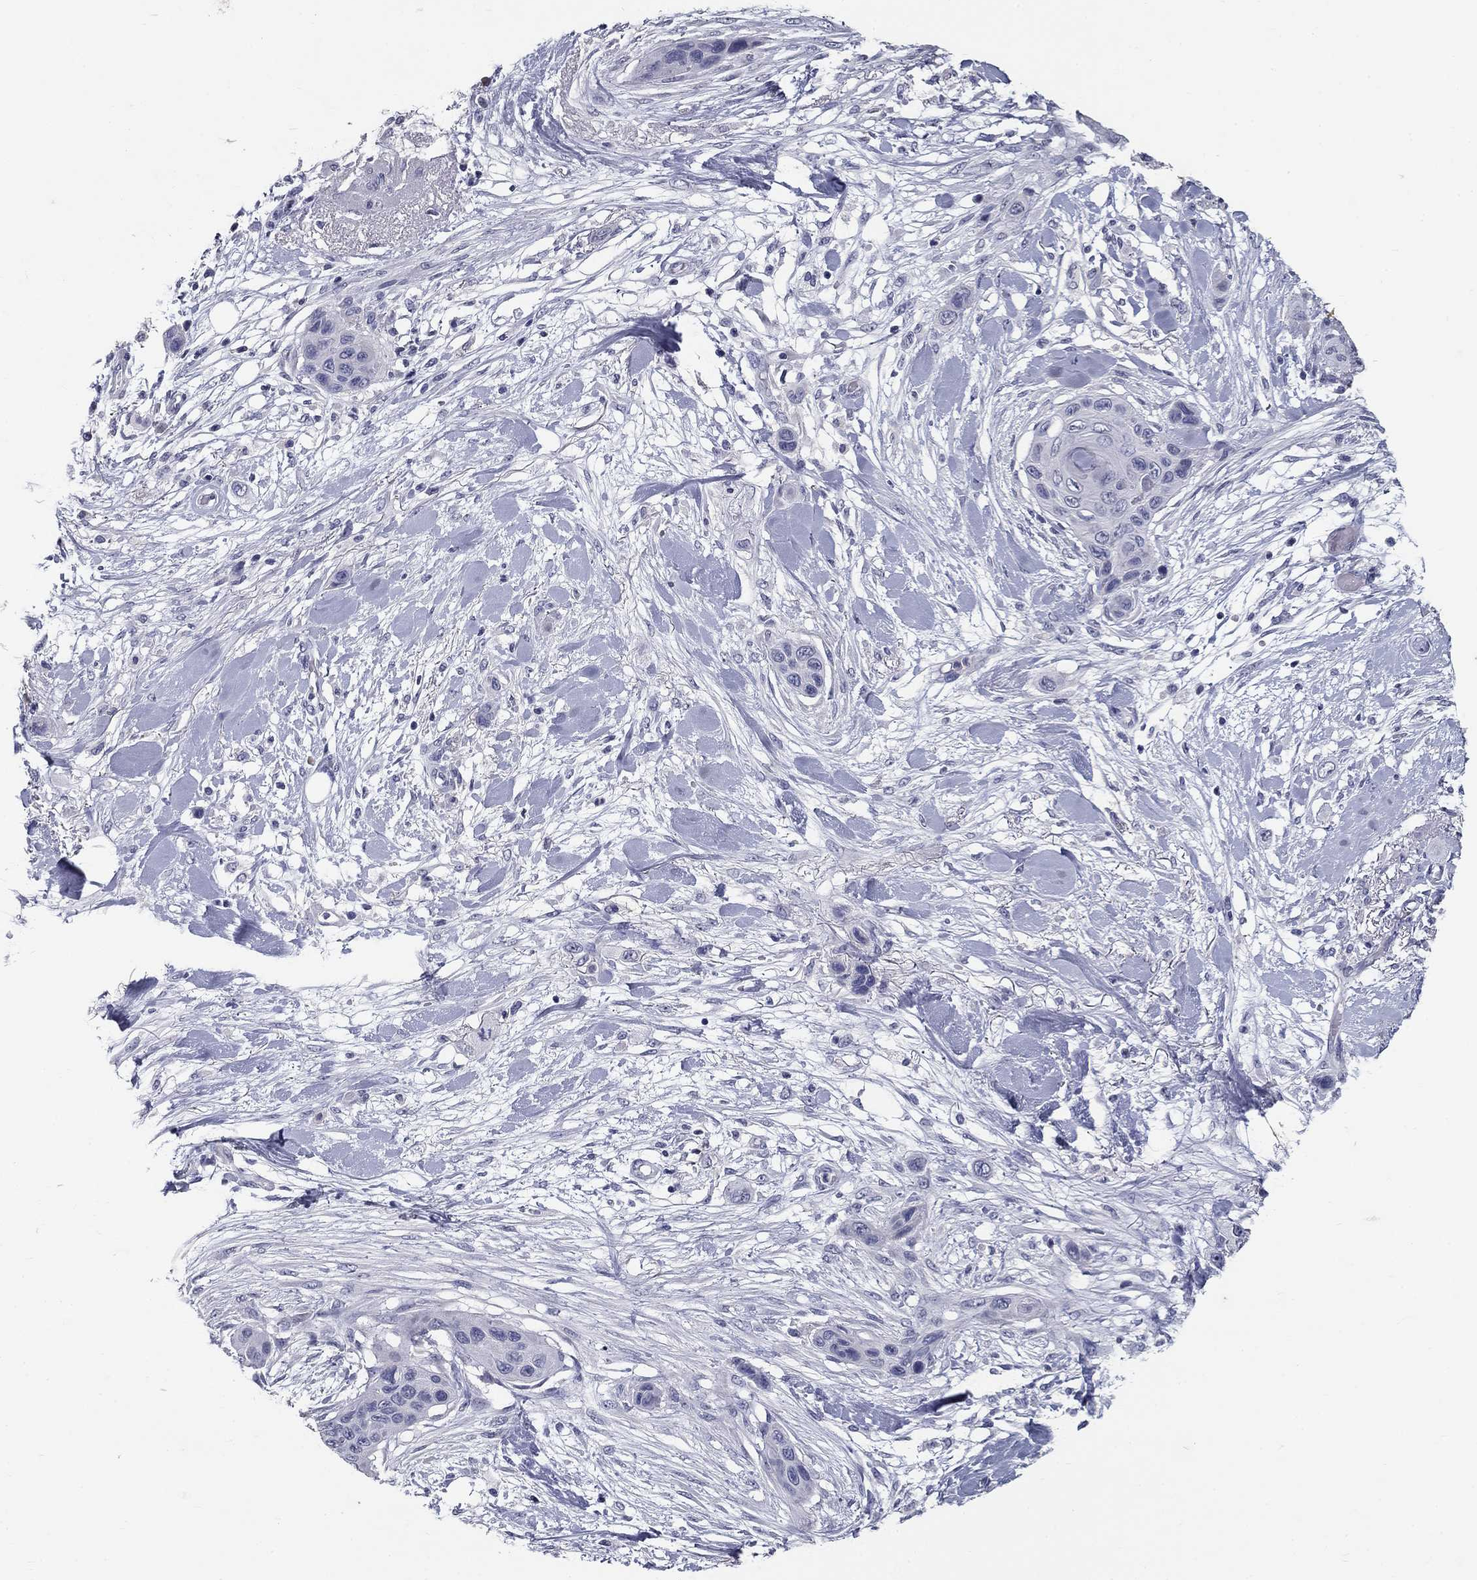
{"staining": {"intensity": "negative", "quantity": "none", "location": "none"}, "tissue": "skin cancer", "cell_type": "Tumor cells", "image_type": "cancer", "snomed": [{"axis": "morphology", "description": "Squamous cell carcinoma, NOS"}, {"axis": "topography", "description": "Skin"}], "caption": "High magnification brightfield microscopy of skin cancer (squamous cell carcinoma) stained with DAB (brown) and counterstained with hematoxylin (blue): tumor cells show no significant expression.", "gene": "POMC", "patient": {"sex": "male", "age": 79}}